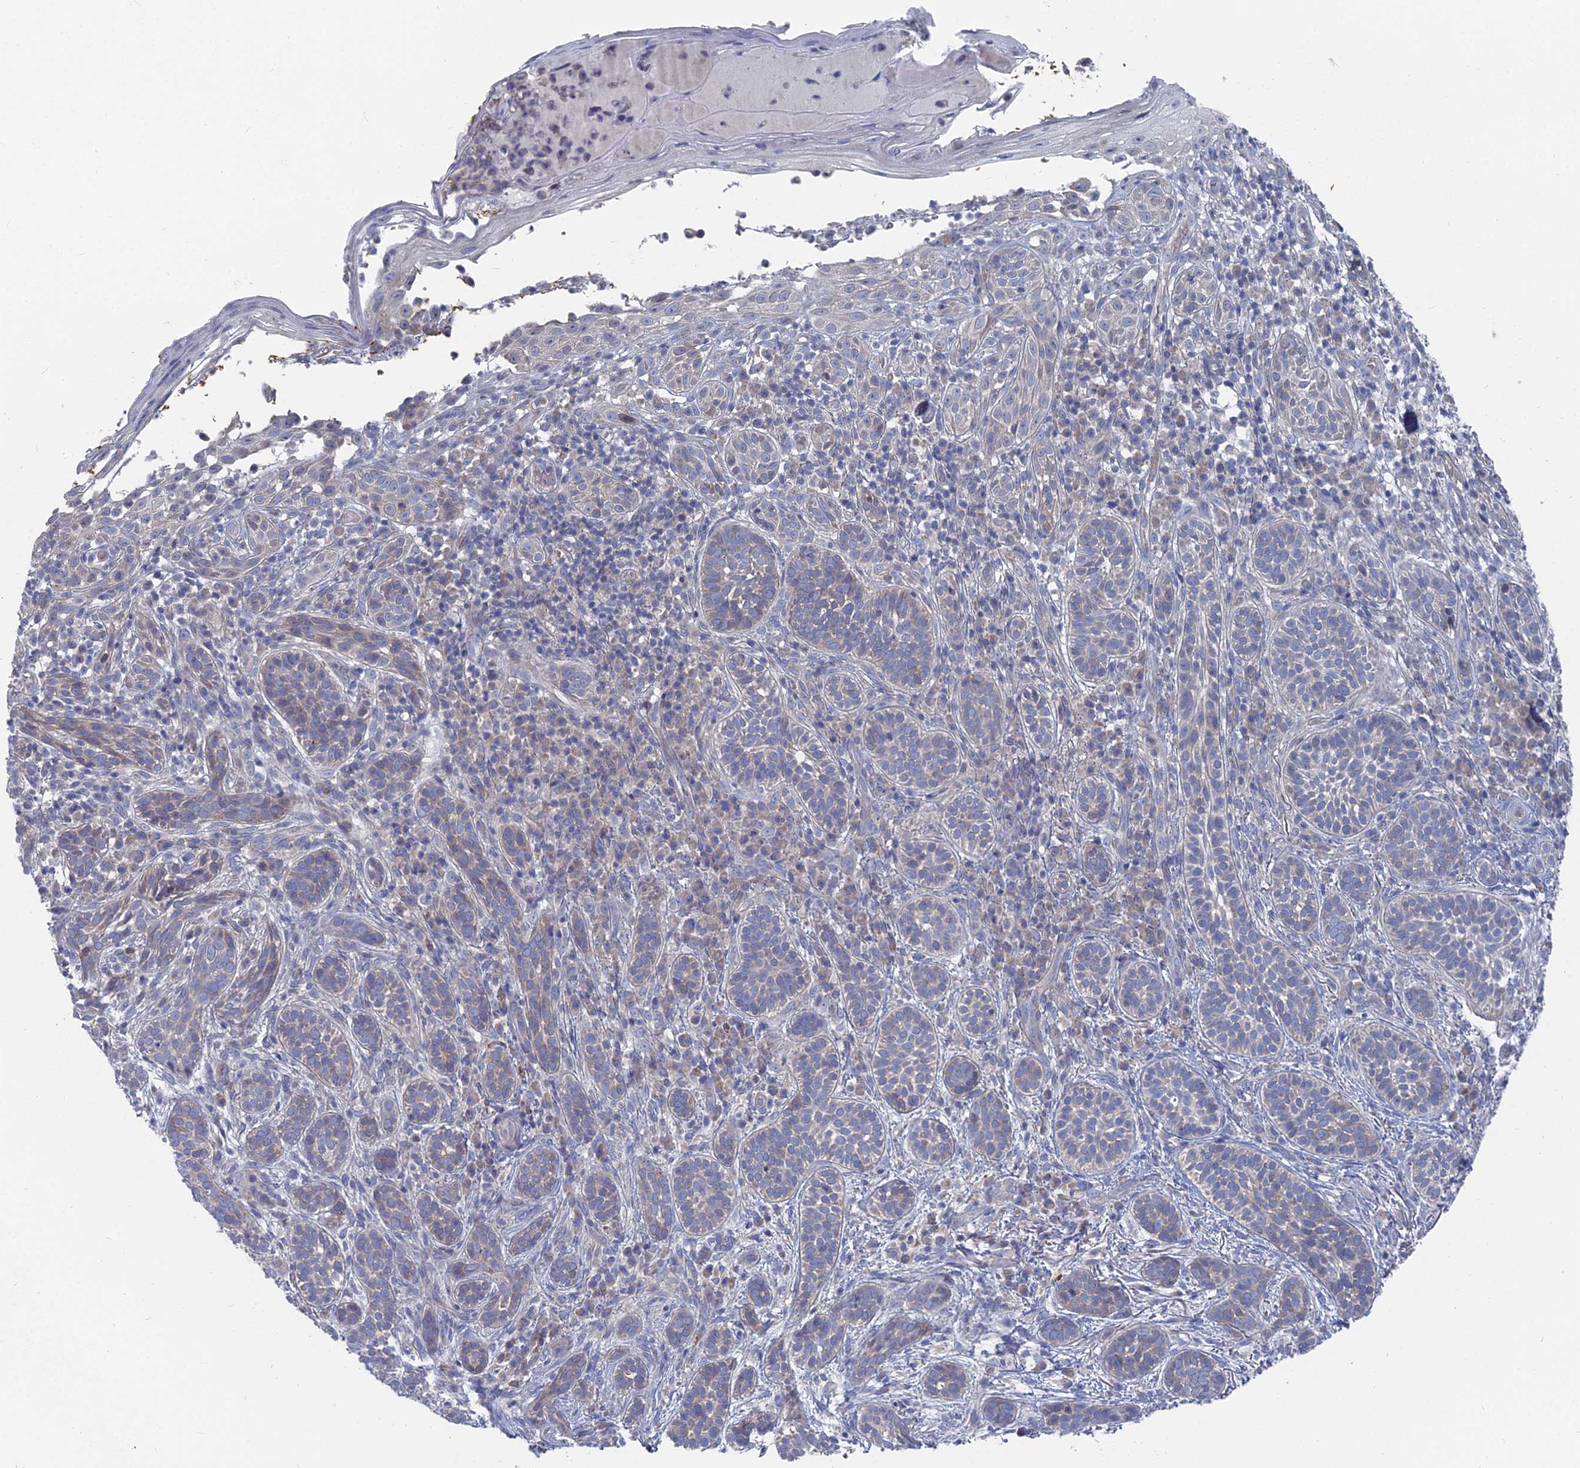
{"staining": {"intensity": "weak", "quantity": "<25%", "location": "cytoplasmic/membranous"}, "tissue": "skin cancer", "cell_type": "Tumor cells", "image_type": "cancer", "snomed": [{"axis": "morphology", "description": "Basal cell carcinoma"}, {"axis": "topography", "description": "Skin"}], "caption": "Tumor cells are negative for protein expression in human skin cancer.", "gene": "CCDC149", "patient": {"sex": "male", "age": 71}}